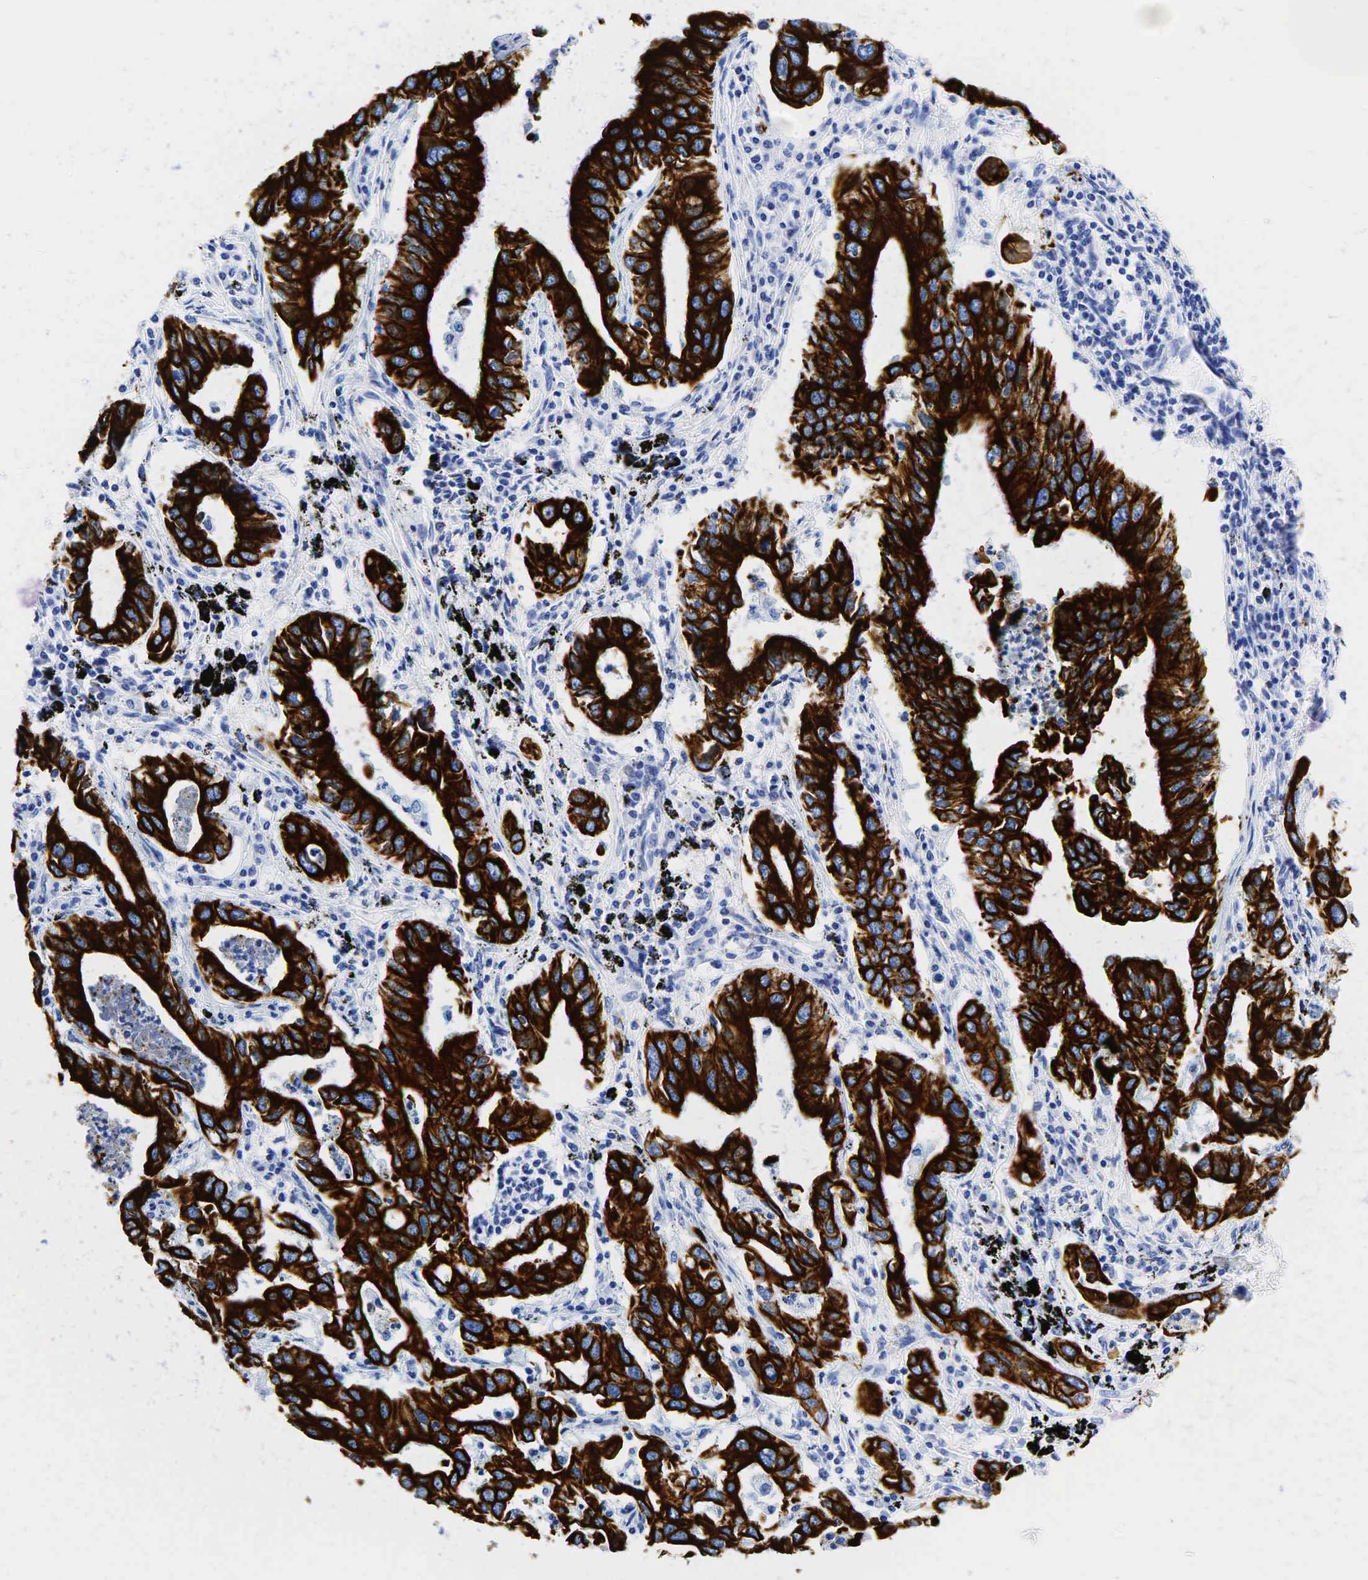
{"staining": {"intensity": "strong", "quantity": ">75%", "location": "cytoplasmic/membranous"}, "tissue": "lung cancer", "cell_type": "Tumor cells", "image_type": "cancer", "snomed": [{"axis": "morphology", "description": "Adenocarcinoma, NOS"}, {"axis": "topography", "description": "Lung"}], "caption": "Strong cytoplasmic/membranous staining for a protein is present in about >75% of tumor cells of lung cancer using IHC.", "gene": "KRT19", "patient": {"sex": "male", "age": 48}}